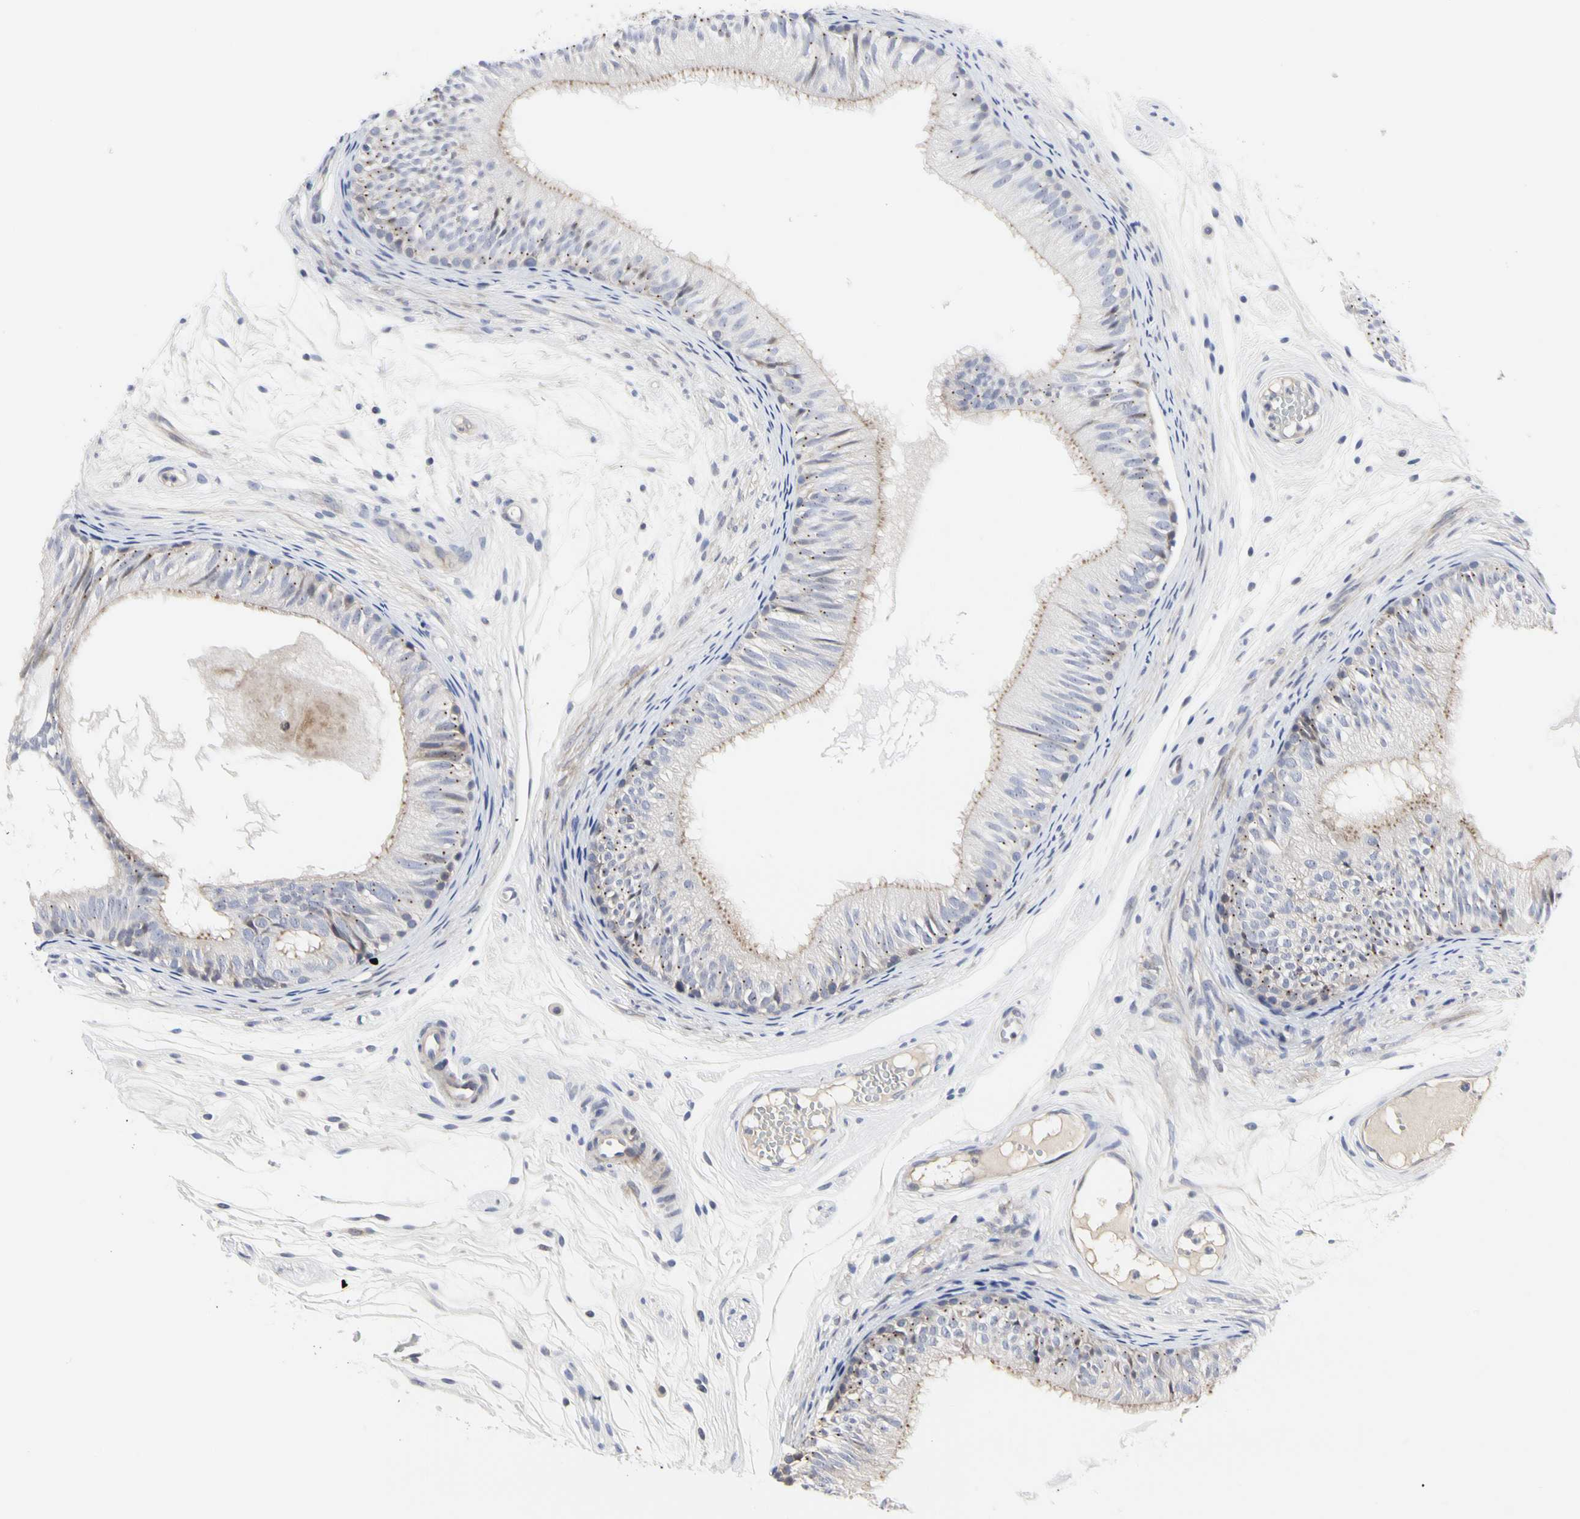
{"staining": {"intensity": "weak", "quantity": "25%-75%", "location": "cytoplasmic/membranous"}, "tissue": "epididymis", "cell_type": "Glandular cells", "image_type": "normal", "snomed": [{"axis": "morphology", "description": "Normal tissue, NOS"}, {"axis": "morphology", "description": "Atrophy, NOS"}, {"axis": "topography", "description": "Testis"}, {"axis": "topography", "description": "Epididymis"}], "caption": "Human epididymis stained with a brown dye displays weak cytoplasmic/membranous positive staining in approximately 25%-75% of glandular cells.", "gene": "SHANK2", "patient": {"sex": "male", "age": 18}}